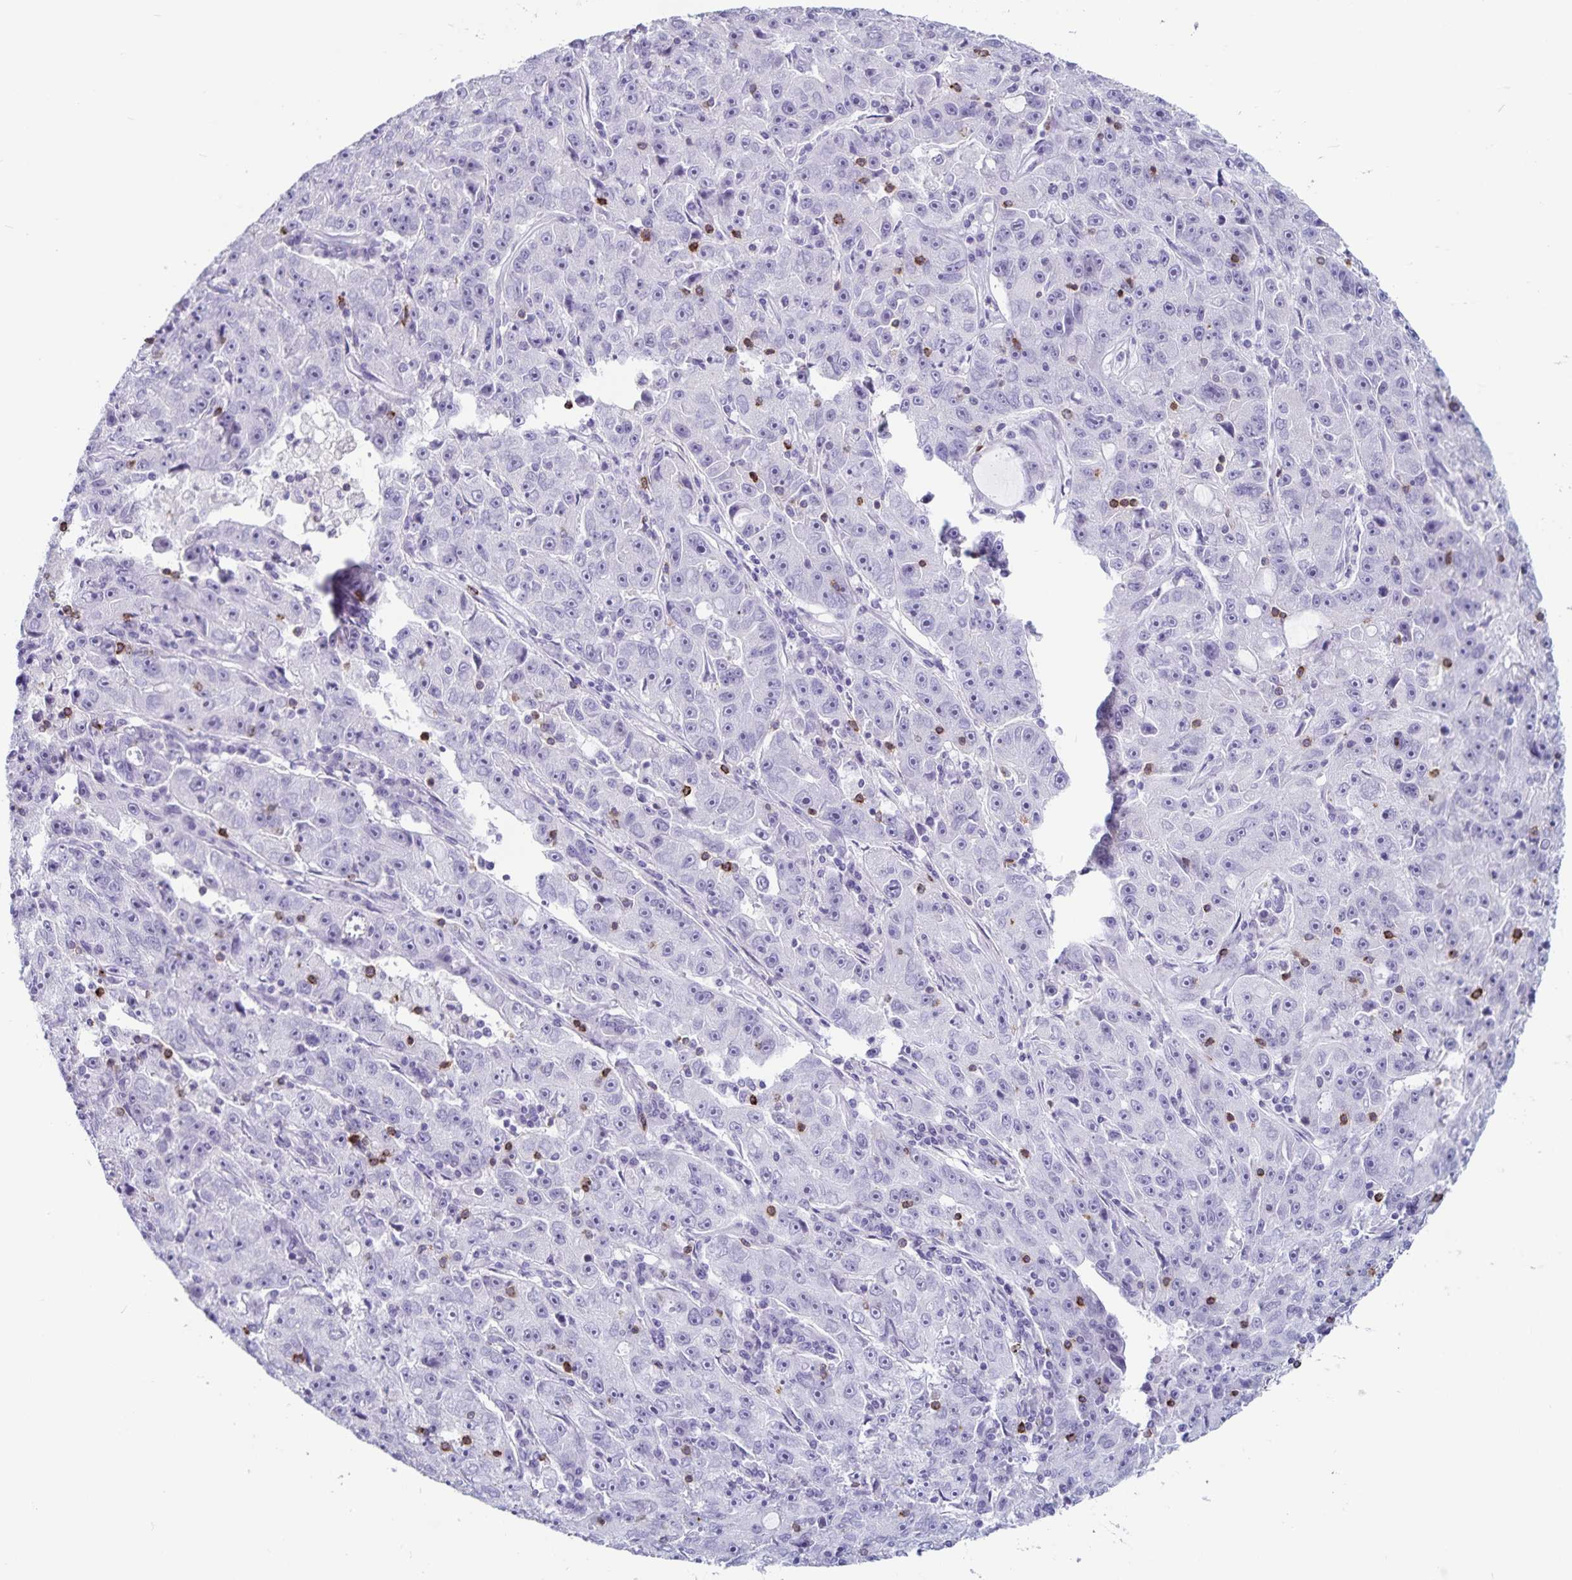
{"staining": {"intensity": "negative", "quantity": "none", "location": "none"}, "tissue": "lung cancer", "cell_type": "Tumor cells", "image_type": "cancer", "snomed": [{"axis": "morphology", "description": "Normal morphology"}, {"axis": "morphology", "description": "Adenocarcinoma, NOS"}, {"axis": "topography", "description": "Lymph node"}, {"axis": "topography", "description": "Lung"}], "caption": "DAB (3,3'-diaminobenzidine) immunohistochemical staining of adenocarcinoma (lung) shows no significant staining in tumor cells.", "gene": "GNLY", "patient": {"sex": "female", "age": 57}}